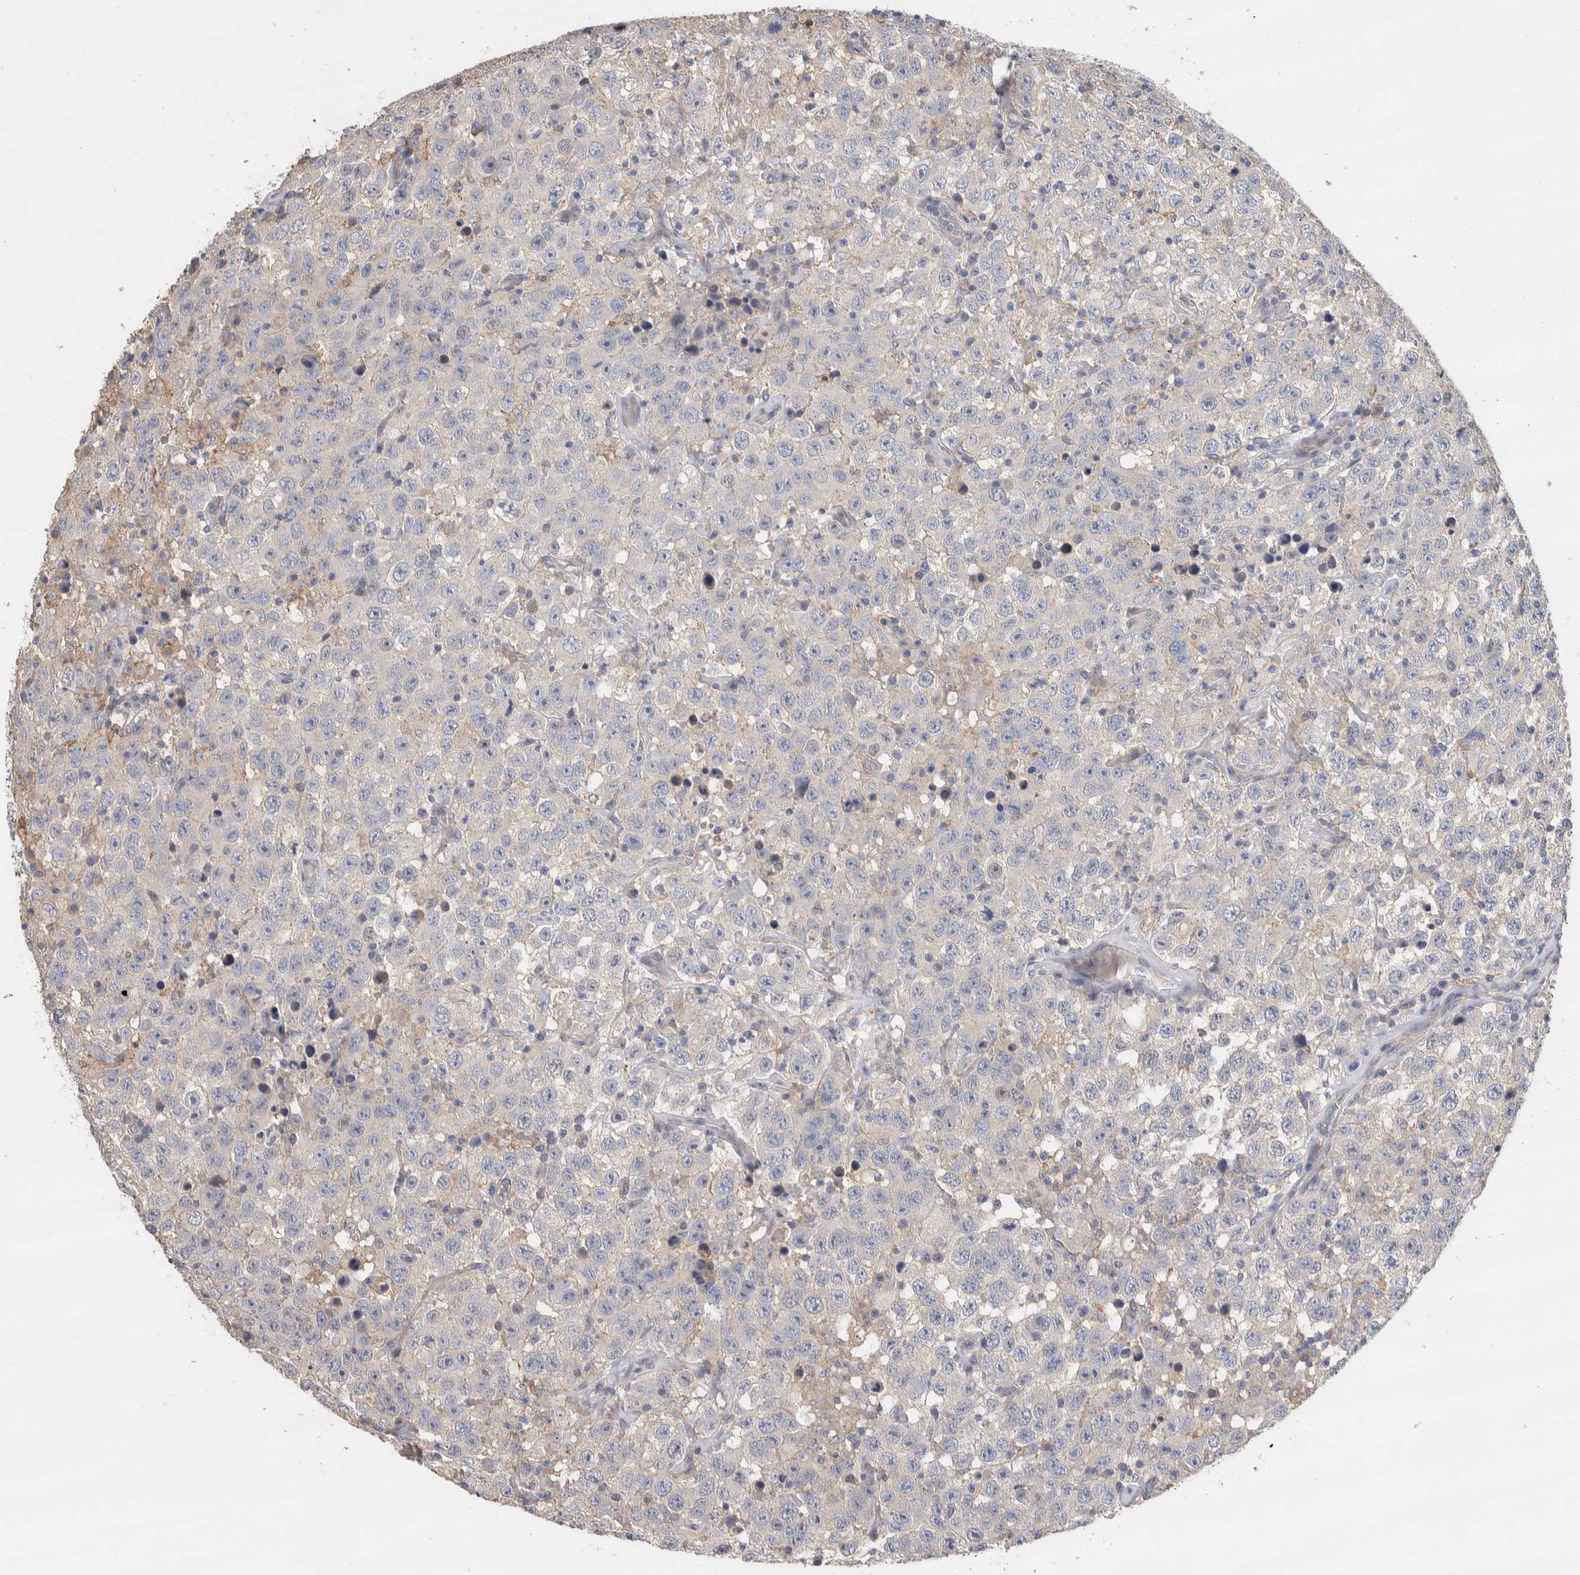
{"staining": {"intensity": "negative", "quantity": "none", "location": "none"}, "tissue": "testis cancer", "cell_type": "Tumor cells", "image_type": "cancer", "snomed": [{"axis": "morphology", "description": "Seminoma, NOS"}, {"axis": "topography", "description": "Testis"}], "caption": "DAB (3,3'-diaminobenzidine) immunohistochemical staining of seminoma (testis) shows no significant expression in tumor cells.", "gene": "GCNA", "patient": {"sex": "male", "age": 41}}